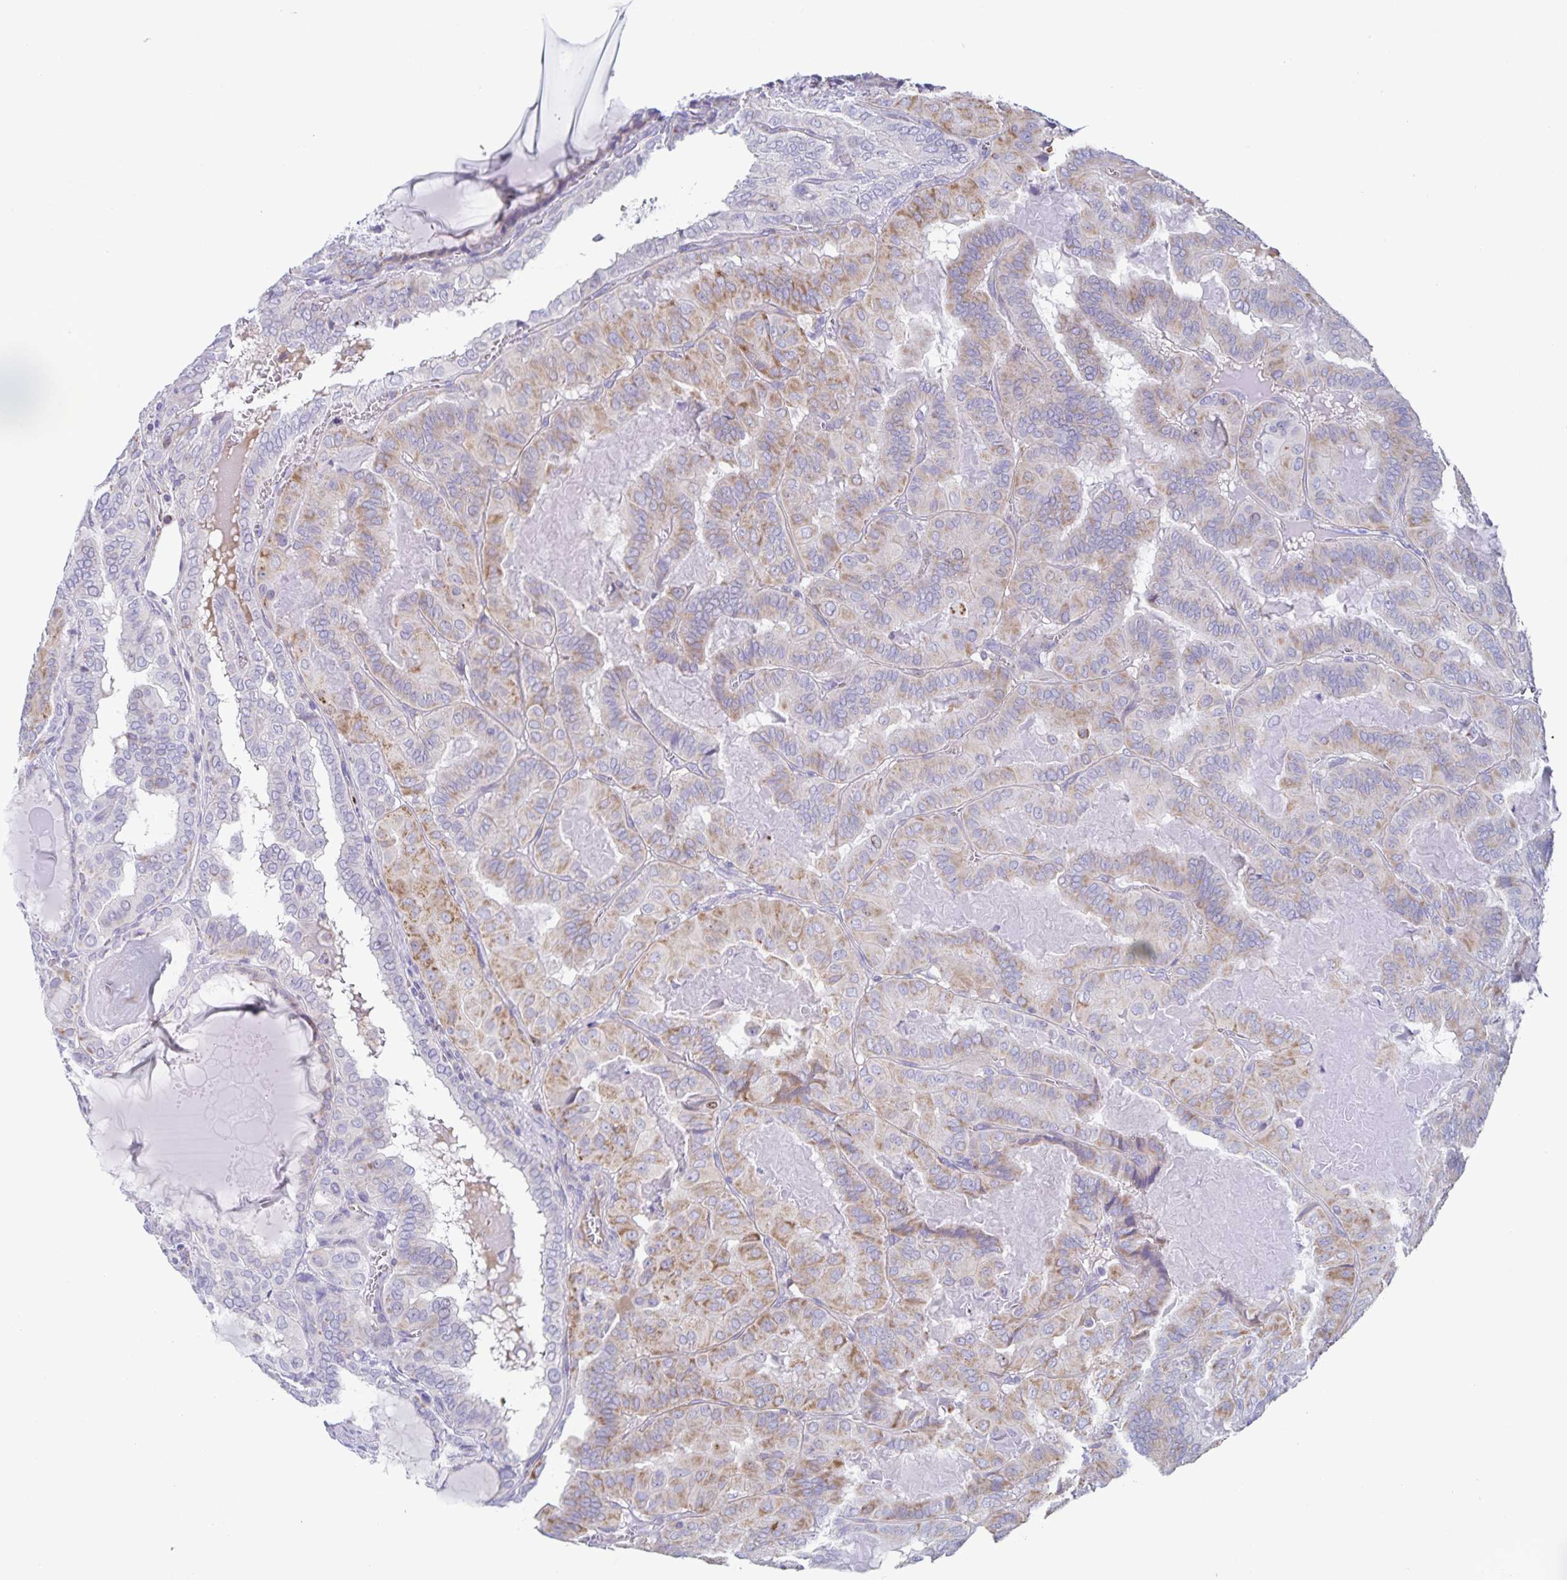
{"staining": {"intensity": "weak", "quantity": "25%-75%", "location": "cytoplasmic/membranous"}, "tissue": "thyroid cancer", "cell_type": "Tumor cells", "image_type": "cancer", "snomed": [{"axis": "morphology", "description": "Papillary adenocarcinoma, NOS"}, {"axis": "topography", "description": "Thyroid gland"}], "caption": "Immunohistochemical staining of human thyroid cancer demonstrates low levels of weak cytoplasmic/membranous expression in approximately 25%-75% of tumor cells. Ihc stains the protein of interest in brown and the nuclei are stained blue.", "gene": "CENPH", "patient": {"sex": "female", "age": 46}}